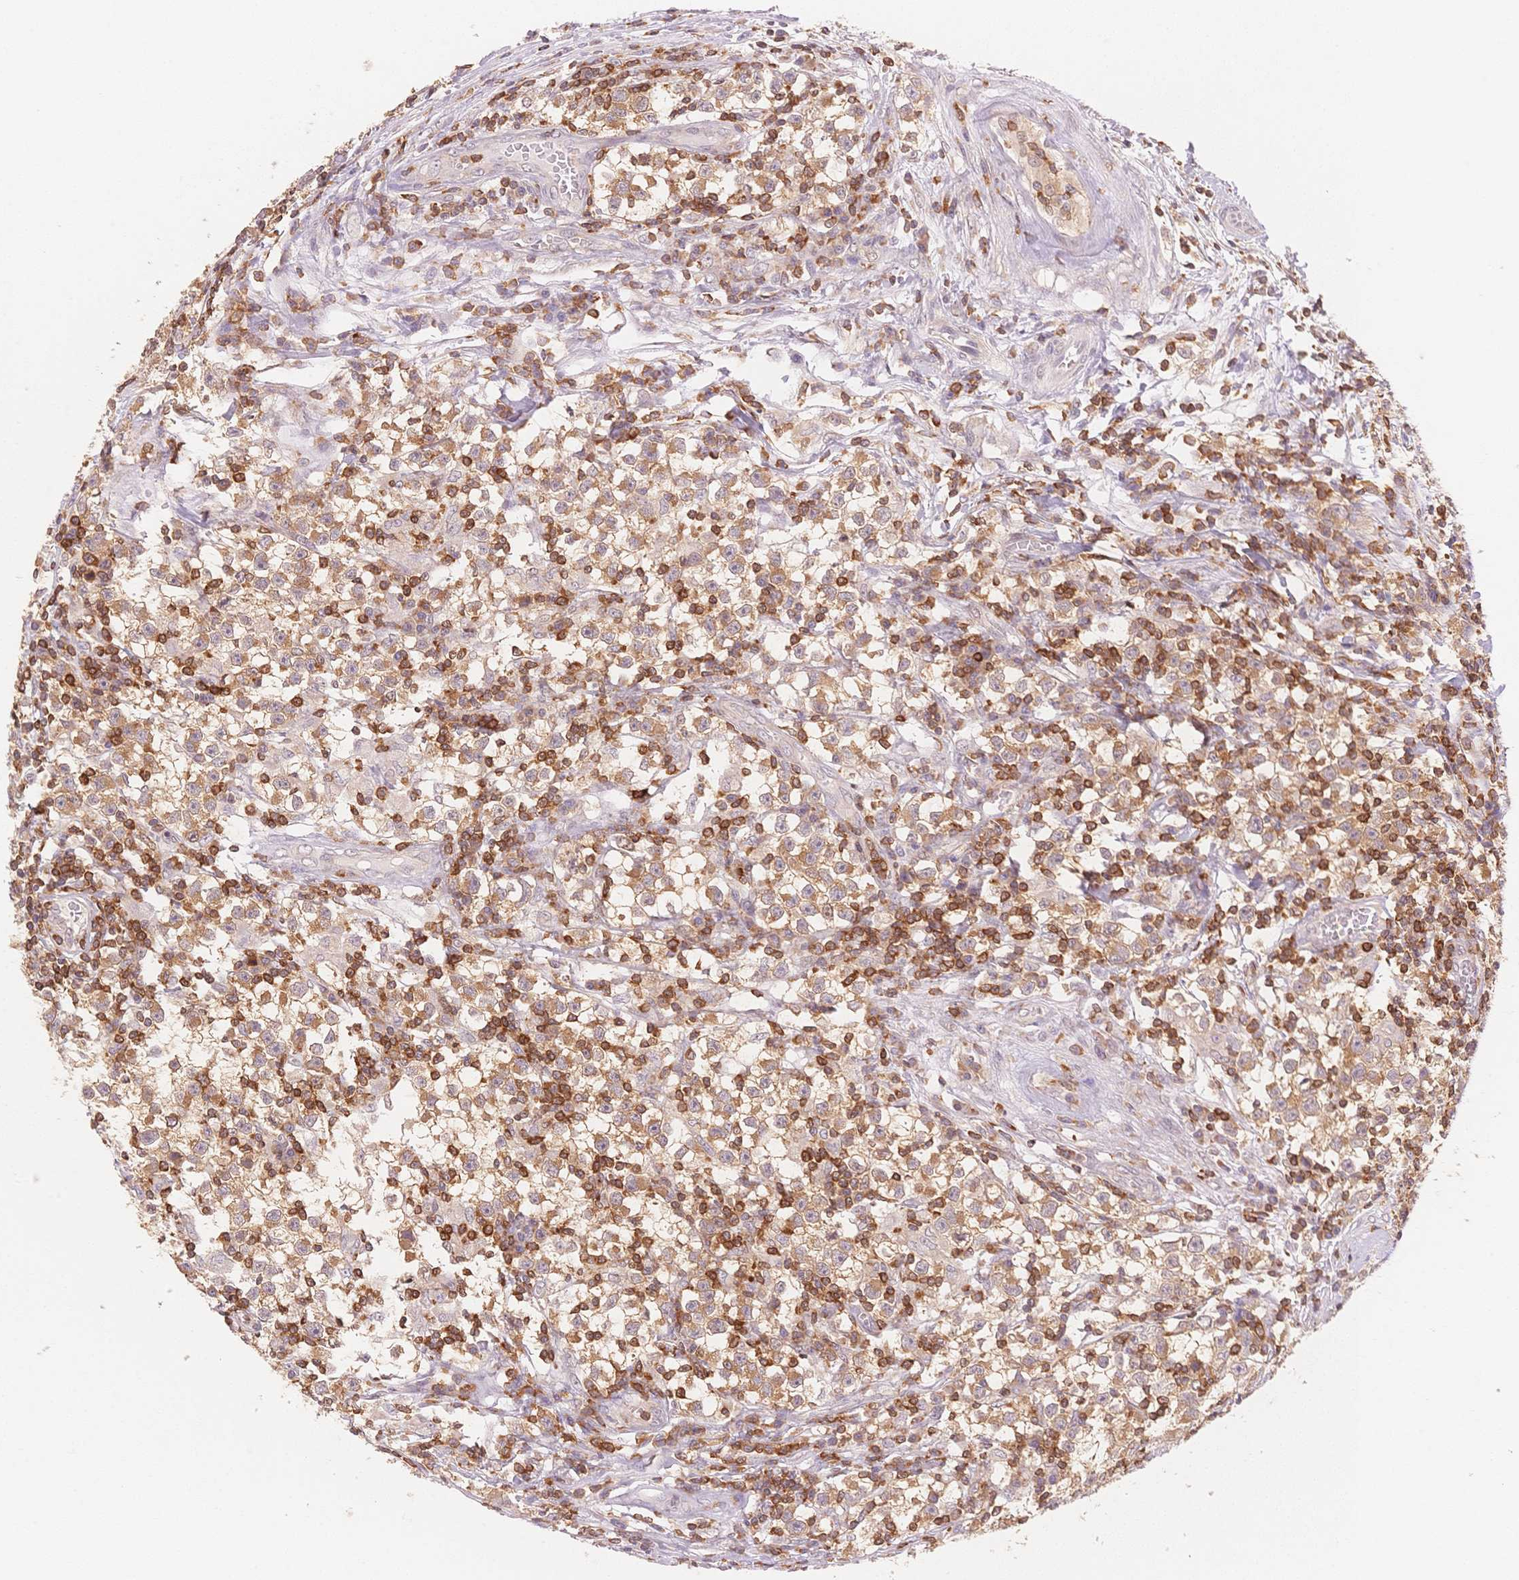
{"staining": {"intensity": "weak", "quantity": "25%-75%", "location": "cytoplasmic/membranous"}, "tissue": "testis cancer", "cell_type": "Tumor cells", "image_type": "cancer", "snomed": [{"axis": "morphology", "description": "Seminoma, NOS"}, {"axis": "topography", "description": "Testis"}], "caption": "Testis cancer was stained to show a protein in brown. There is low levels of weak cytoplasmic/membranous positivity in approximately 25%-75% of tumor cells. The staining was performed using DAB to visualize the protein expression in brown, while the nuclei were stained in blue with hematoxylin (Magnification: 20x).", "gene": "STK39", "patient": {"sex": "male", "age": 31}}